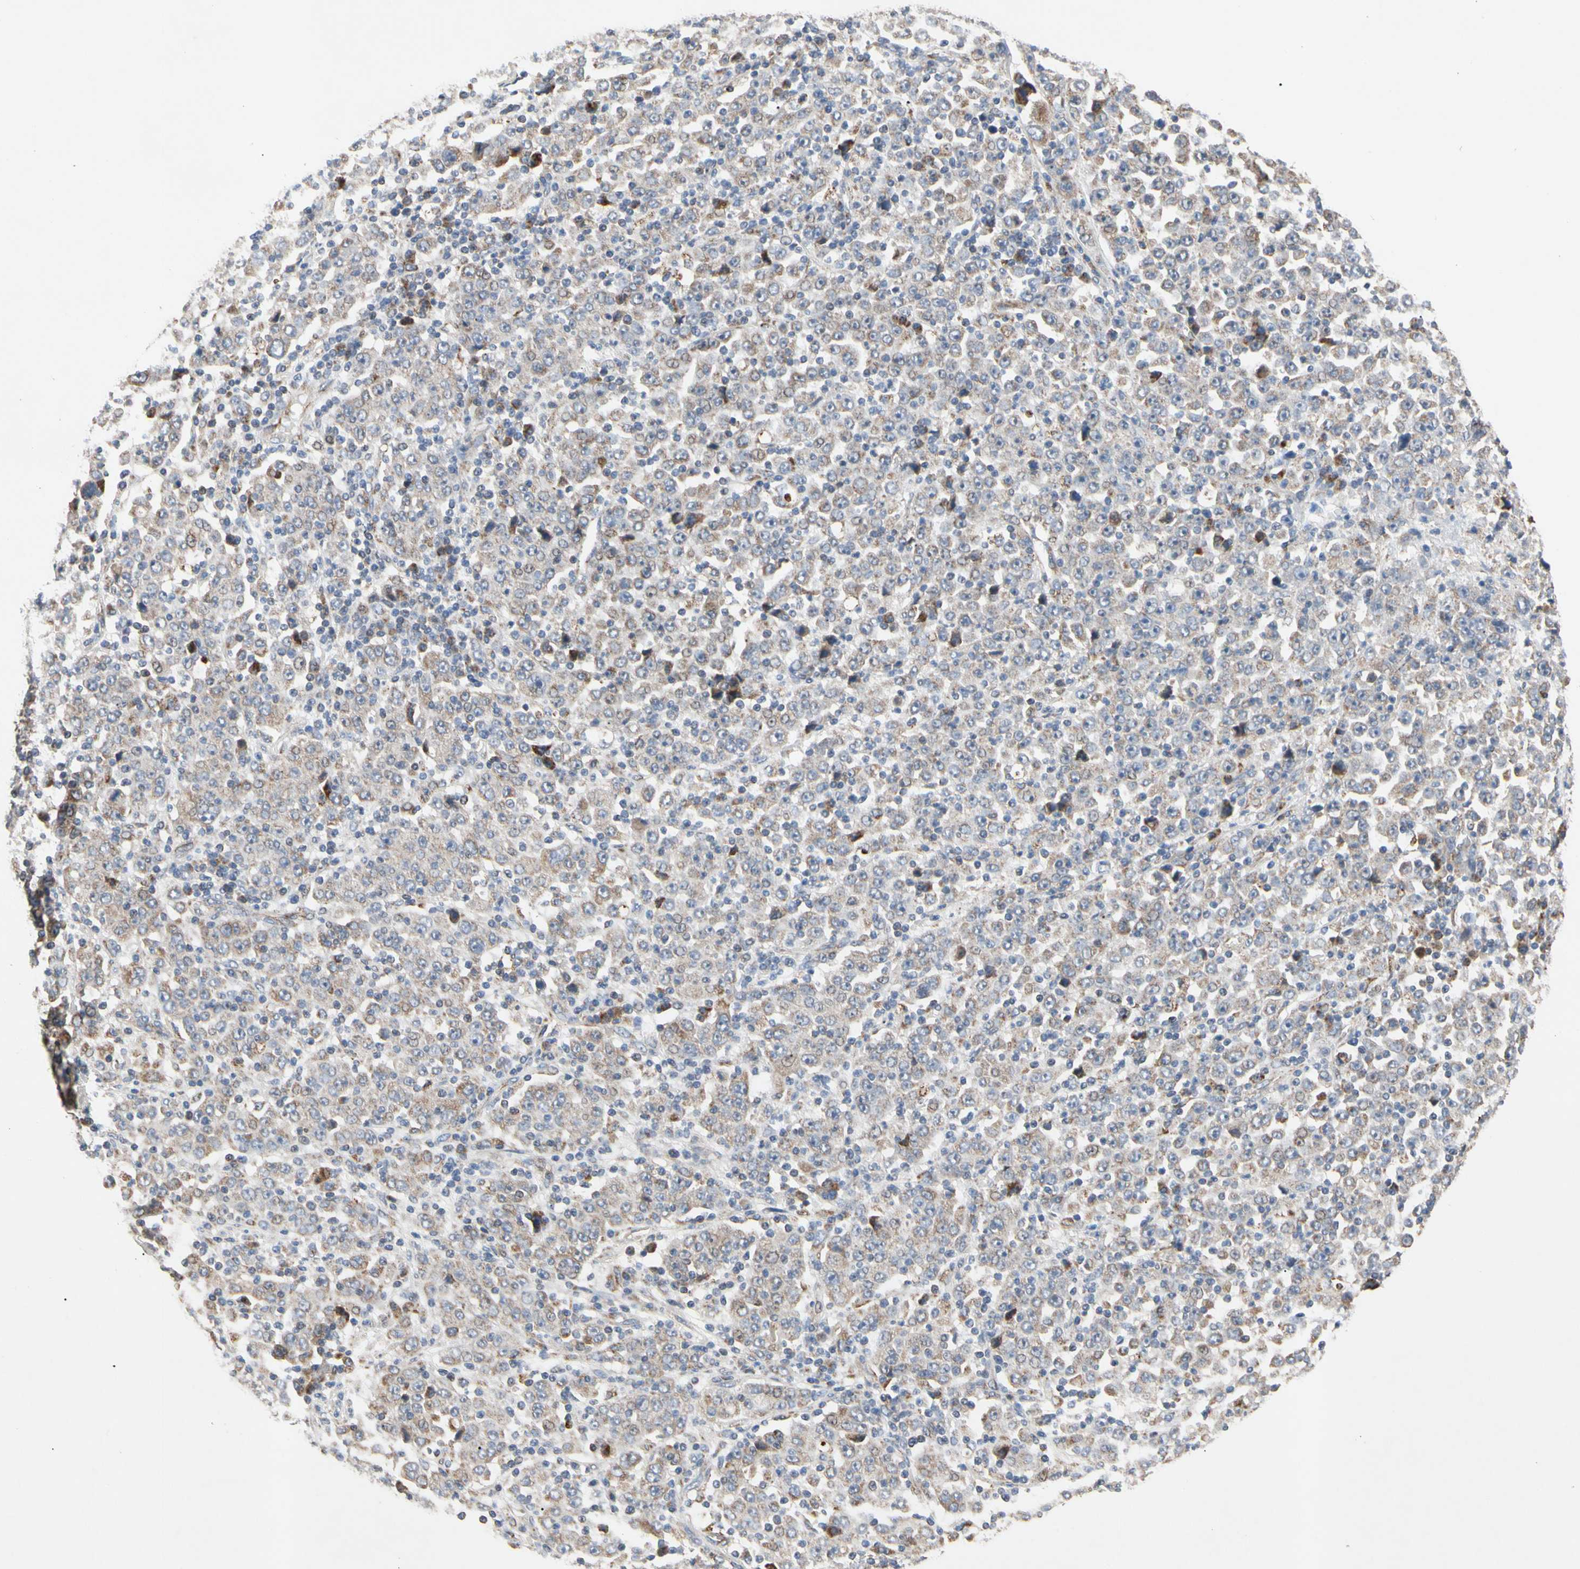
{"staining": {"intensity": "weak", "quantity": ">75%", "location": "cytoplasmic/membranous"}, "tissue": "stomach cancer", "cell_type": "Tumor cells", "image_type": "cancer", "snomed": [{"axis": "morphology", "description": "Normal tissue, NOS"}, {"axis": "morphology", "description": "Adenocarcinoma, NOS"}, {"axis": "topography", "description": "Stomach, upper"}, {"axis": "topography", "description": "Stomach"}], "caption": "A low amount of weak cytoplasmic/membranous staining is appreciated in approximately >75% of tumor cells in adenocarcinoma (stomach) tissue. Using DAB (brown) and hematoxylin (blue) stains, captured at high magnification using brightfield microscopy.", "gene": "GPD2", "patient": {"sex": "male", "age": 59}}